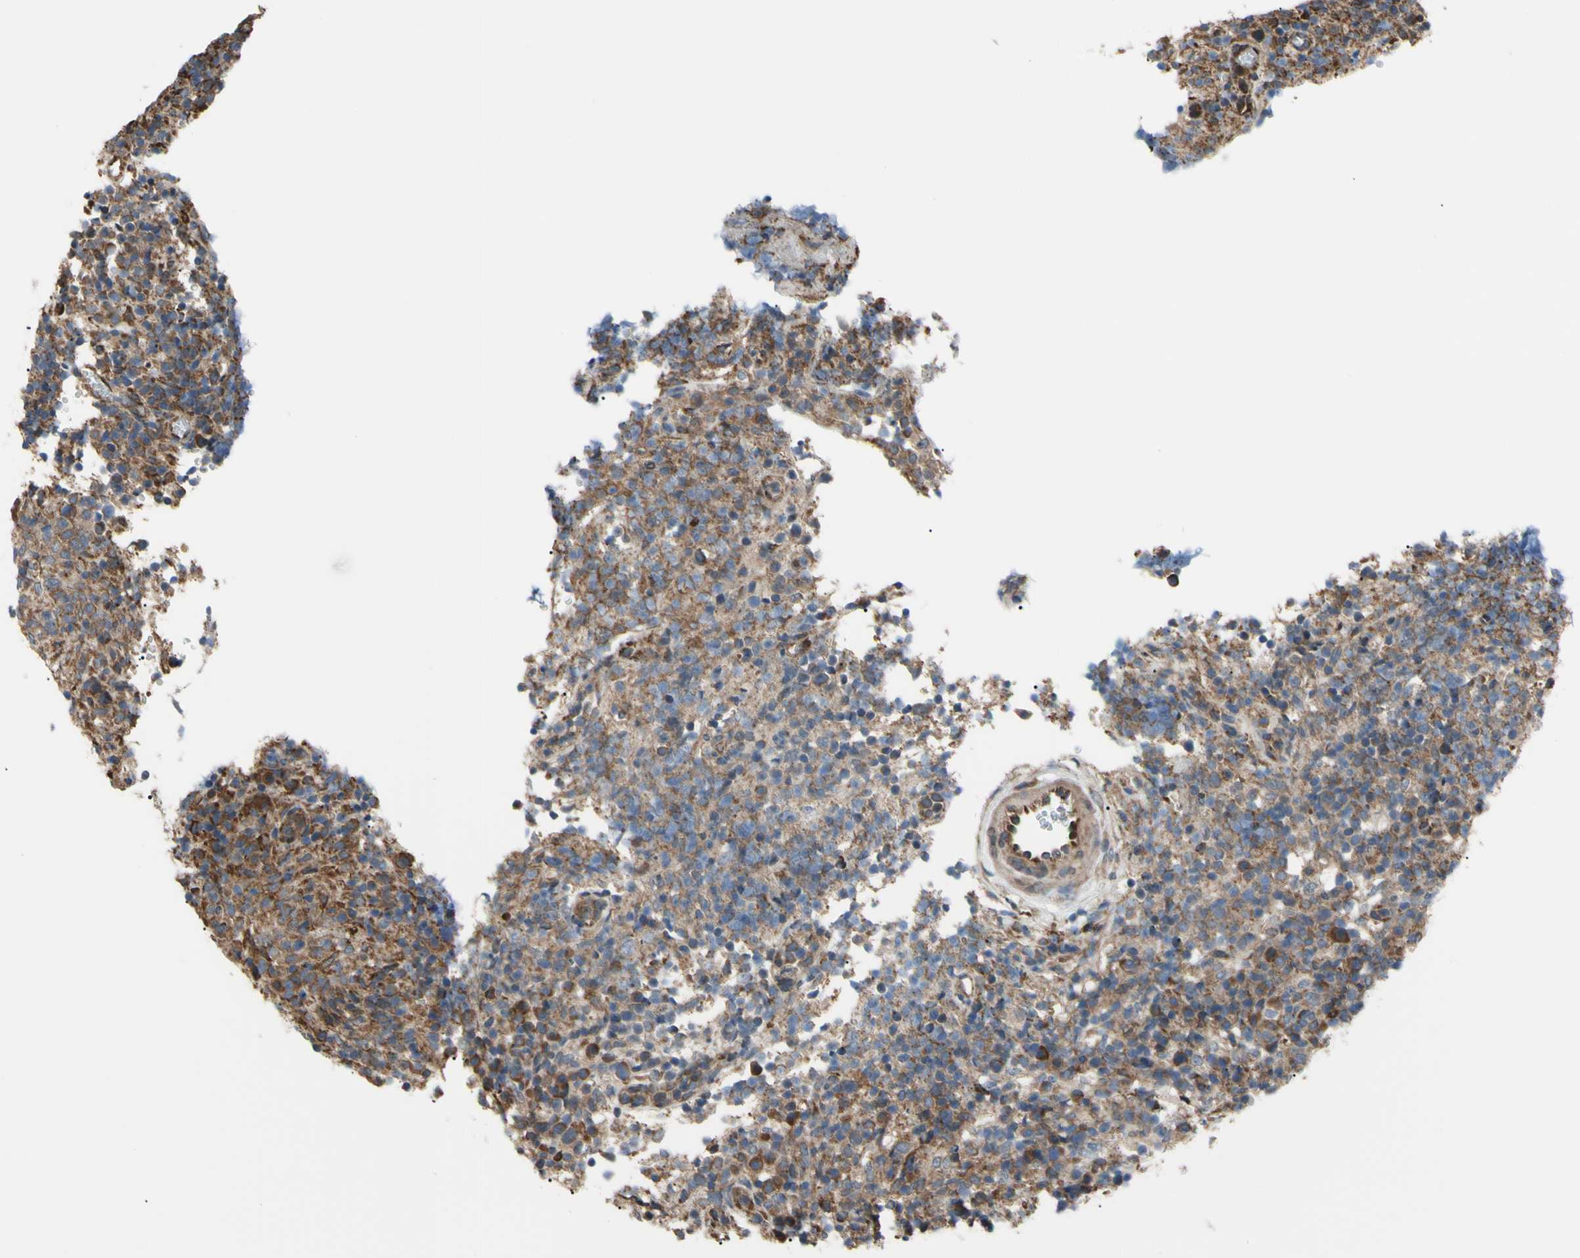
{"staining": {"intensity": "moderate", "quantity": ">75%", "location": "cytoplasmic/membranous"}, "tissue": "lymphoma", "cell_type": "Tumor cells", "image_type": "cancer", "snomed": [{"axis": "morphology", "description": "Malignant lymphoma, non-Hodgkin's type, High grade"}, {"axis": "topography", "description": "Lymph node"}], "caption": "An immunohistochemistry histopathology image of tumor tissue is shown. Protein staining in brown highlights moderate cytoplasmic/membranous positivity in high-grade malignant lymphoma, non-Hodgkin's type within tumor cells.", "gene": "BMF", "patient": {"sex": "female", "age": 76}}